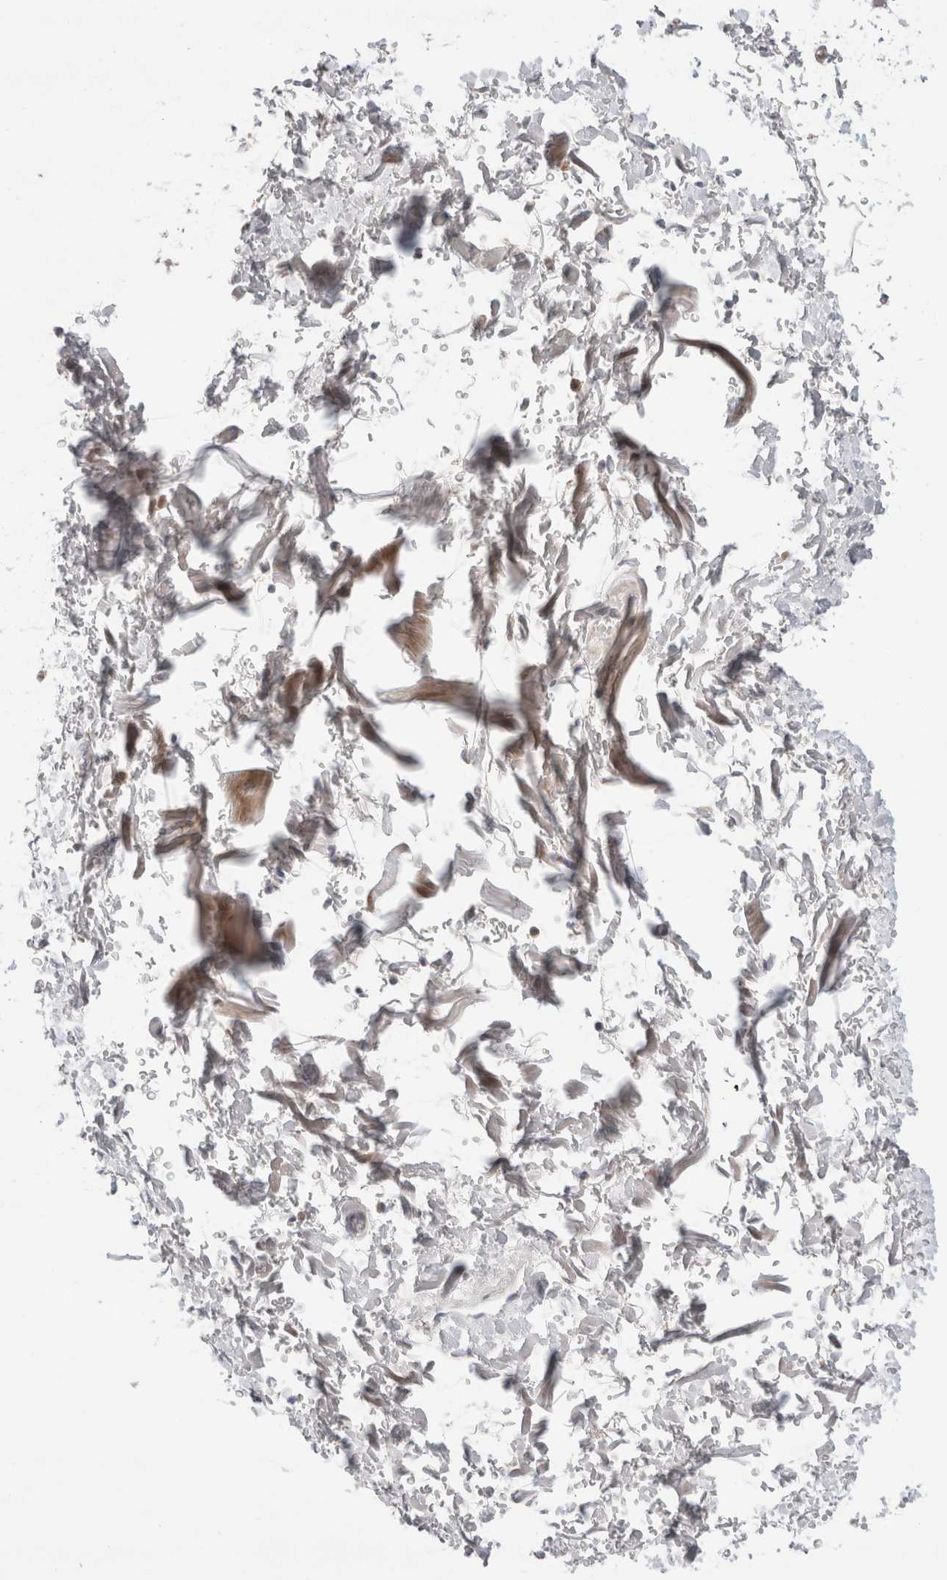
{"staining": {"intensity": "negative", "quantity": "none", "location": "none"}, "tissue": "adipose tissue", "cell_type": "Adipocytes", "image_type": "normal", "snomed": [{"axis": "morphology", "description": "Normal tissue, NOS"}, {"axis": "topography", "description": "Soft tissue"}], "caption": "This is an immunohistochemistry (IHC) image of benign adipose tissue. There is no positivity in adipocytes.", "gene": "ECHDC2", "patient": {"sex": "male", "age": 72}}